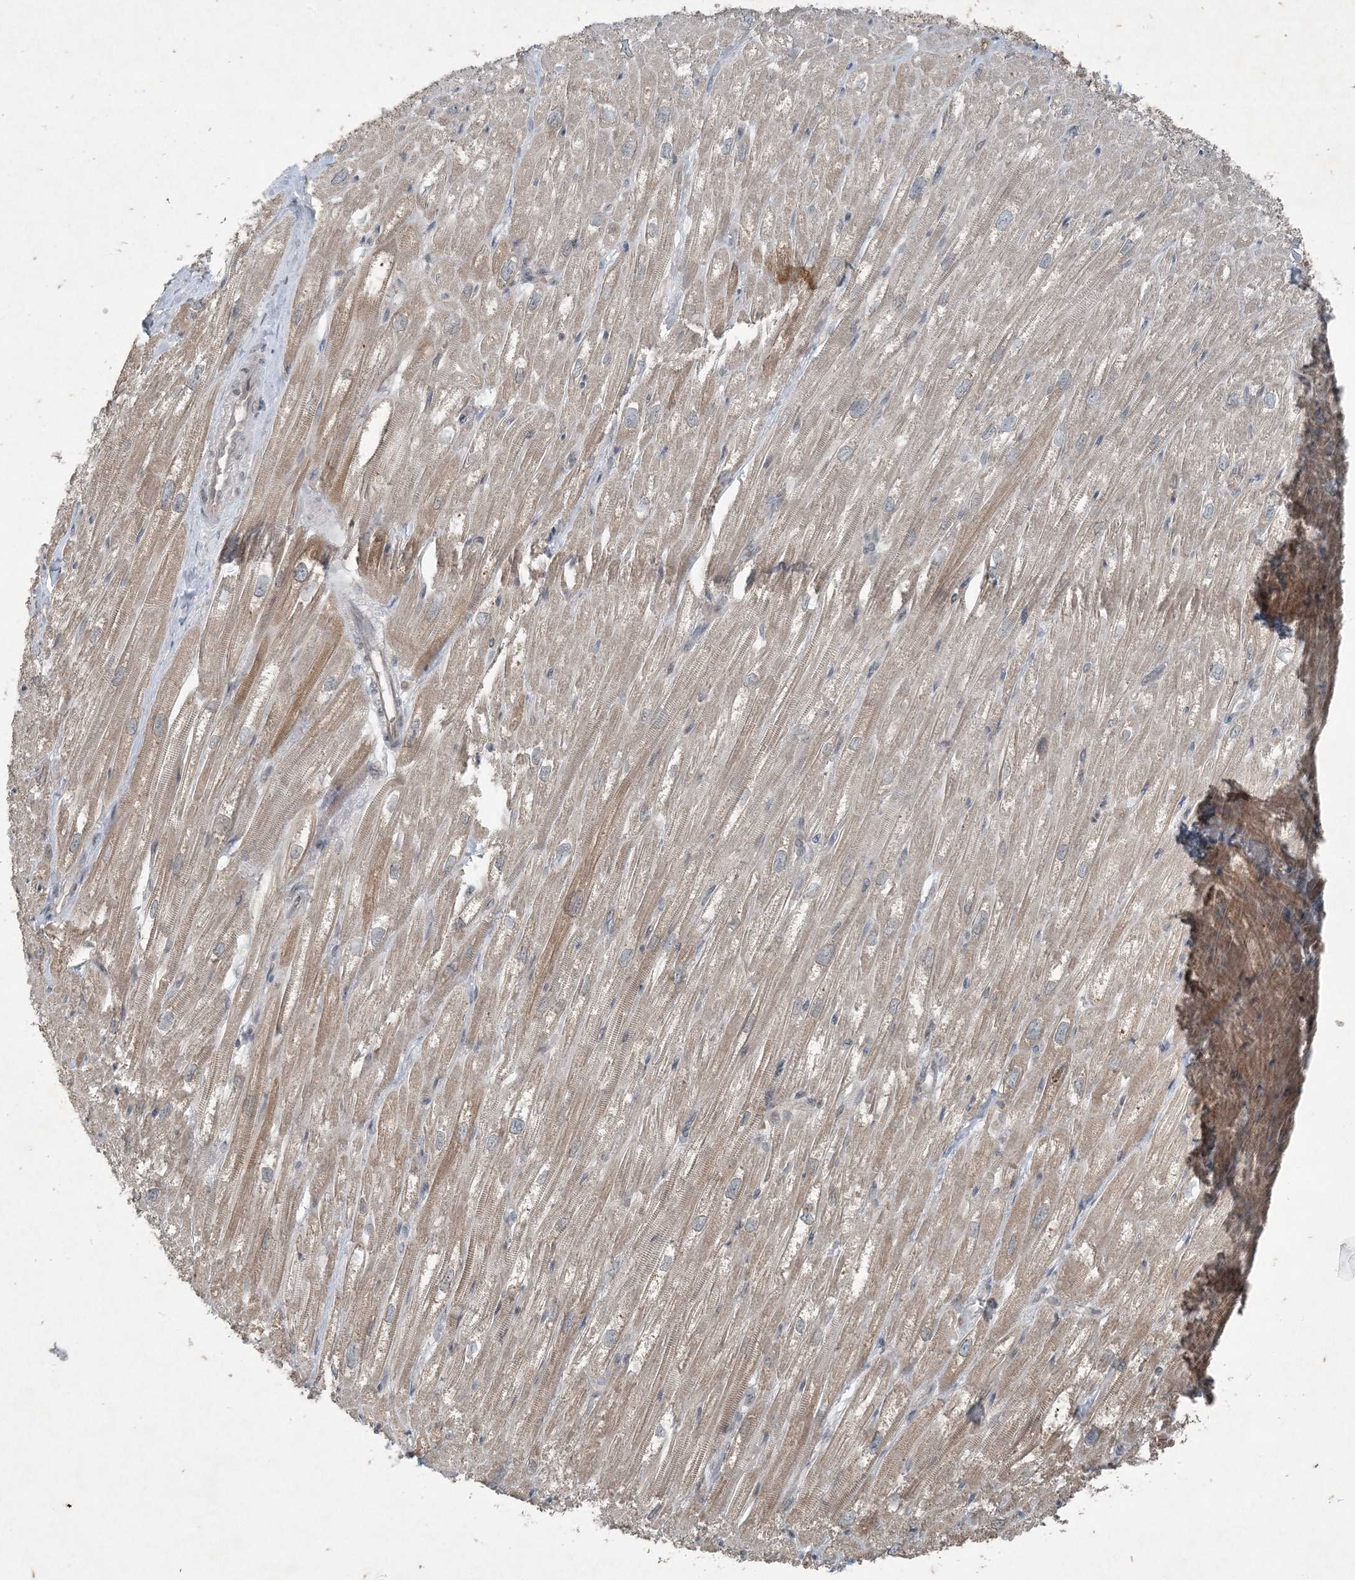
{"staining": {"intensity": "negative", "quantity": "none", "location": "none"}, "tissue": "heart muscle", "cell_type": "Cardiomyocytes", "image_type": "normal", "snomed": [{"axis": "morphology", "description": "Normal tissue, NOS"}, {"axis": "topography", "description": "Heart"}], "caption": "A histopathology image of heart muscle stained for a protein shows no brown staining in cardiomyocytes.", "gene": "PC", "patient": {"sex": "male", "age": 50}}